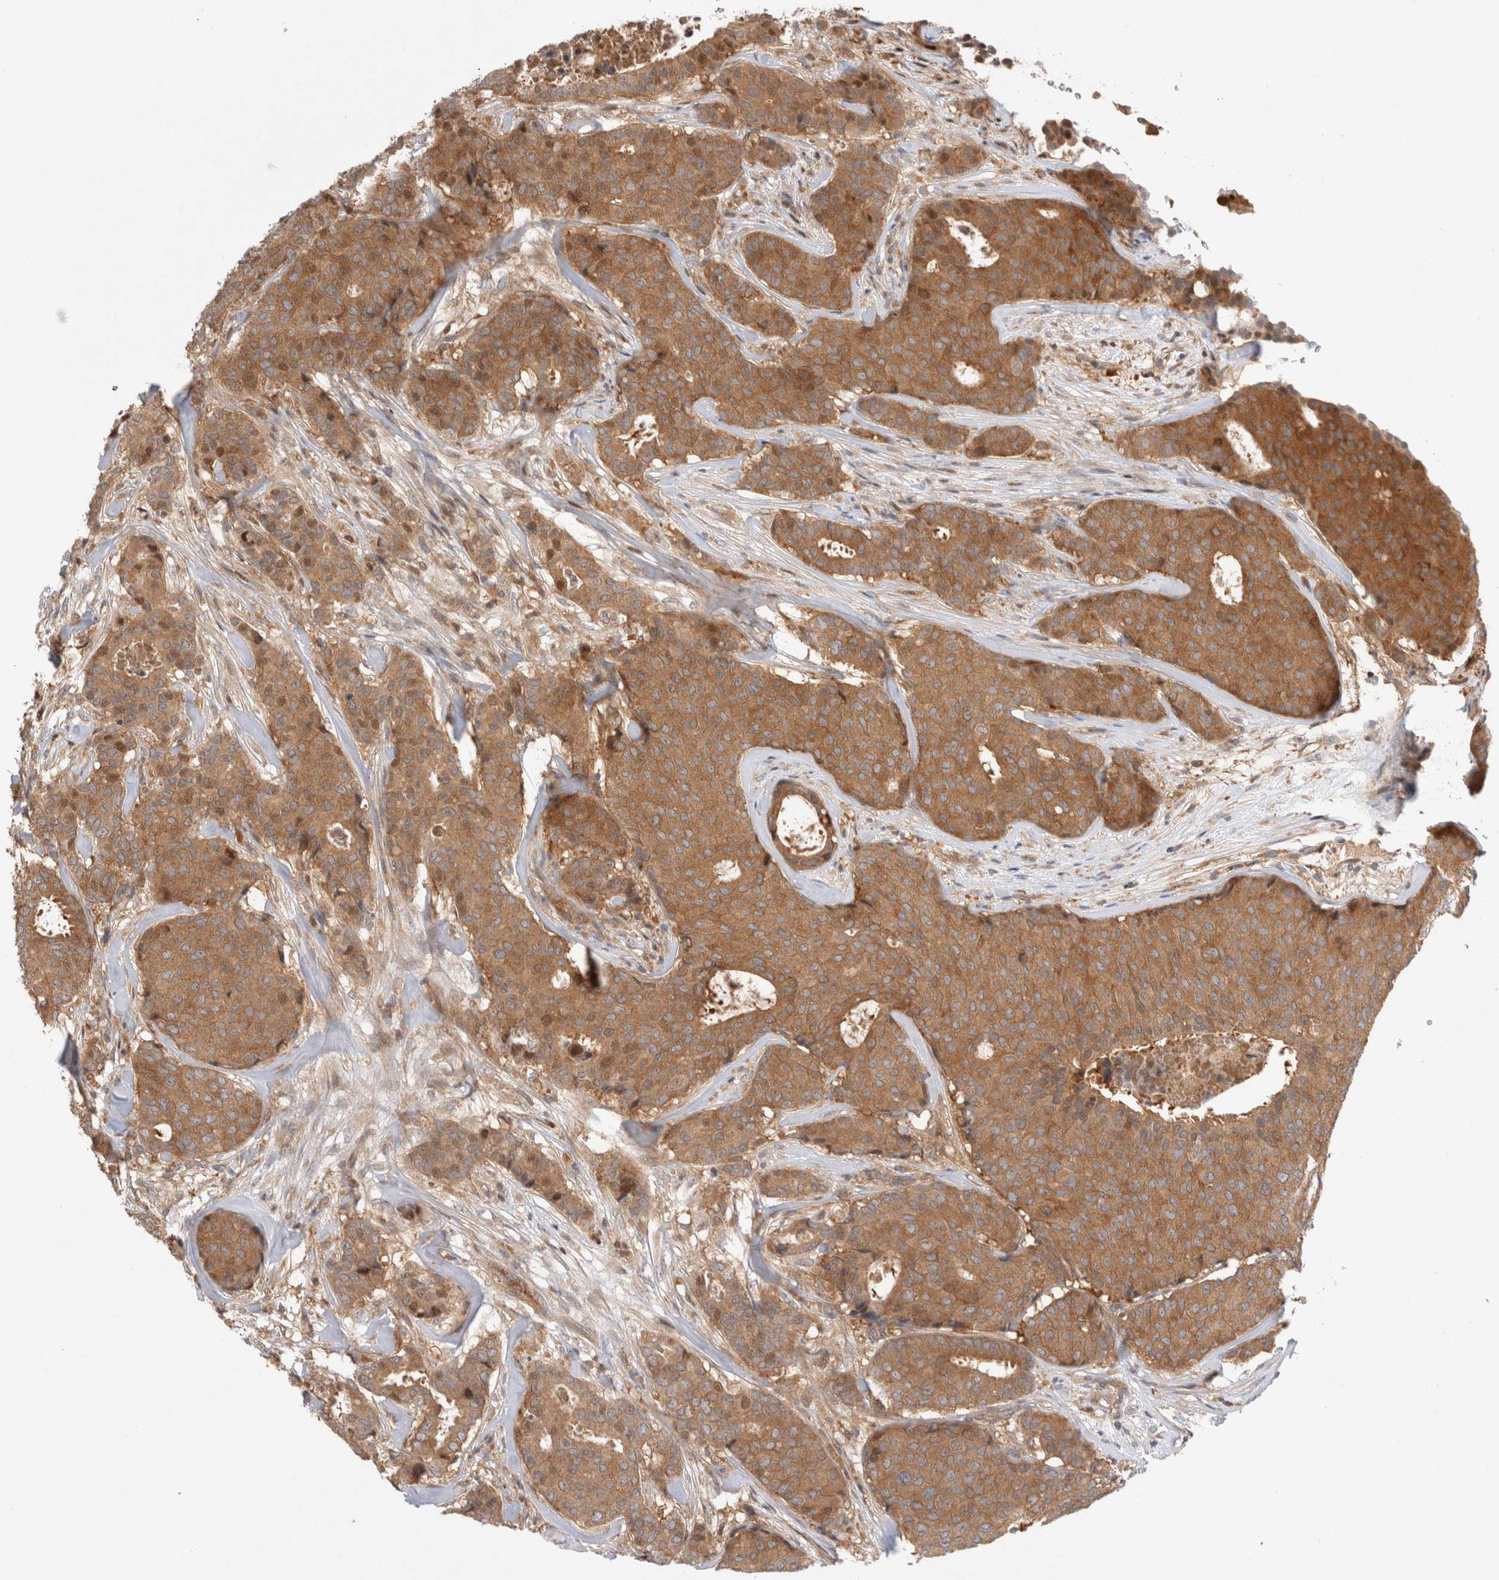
{"staining": {"intensity": "moderate", "quantity": ">75%", "location": "cytoplasmic/membranous"}, "tissue": "breast cancer", "cell_type": "Tumor cells", "image_type": "cancer", "snomed": [{"axis": "morphology", "description": "Duct carcinoma"}, {"axis": "topography", "description": "Breast"}], "caption": "DAB (3,3'-diaminobenzidine) immunohistochemical staining of human breast cancer (invasive ductal carcinoma) reveals moderate cytoplasmic/membranous protein positivity in approximately >75% of tumor cells.", "gene": "HTT", "patient": {"sex": "female", "age": 75}}